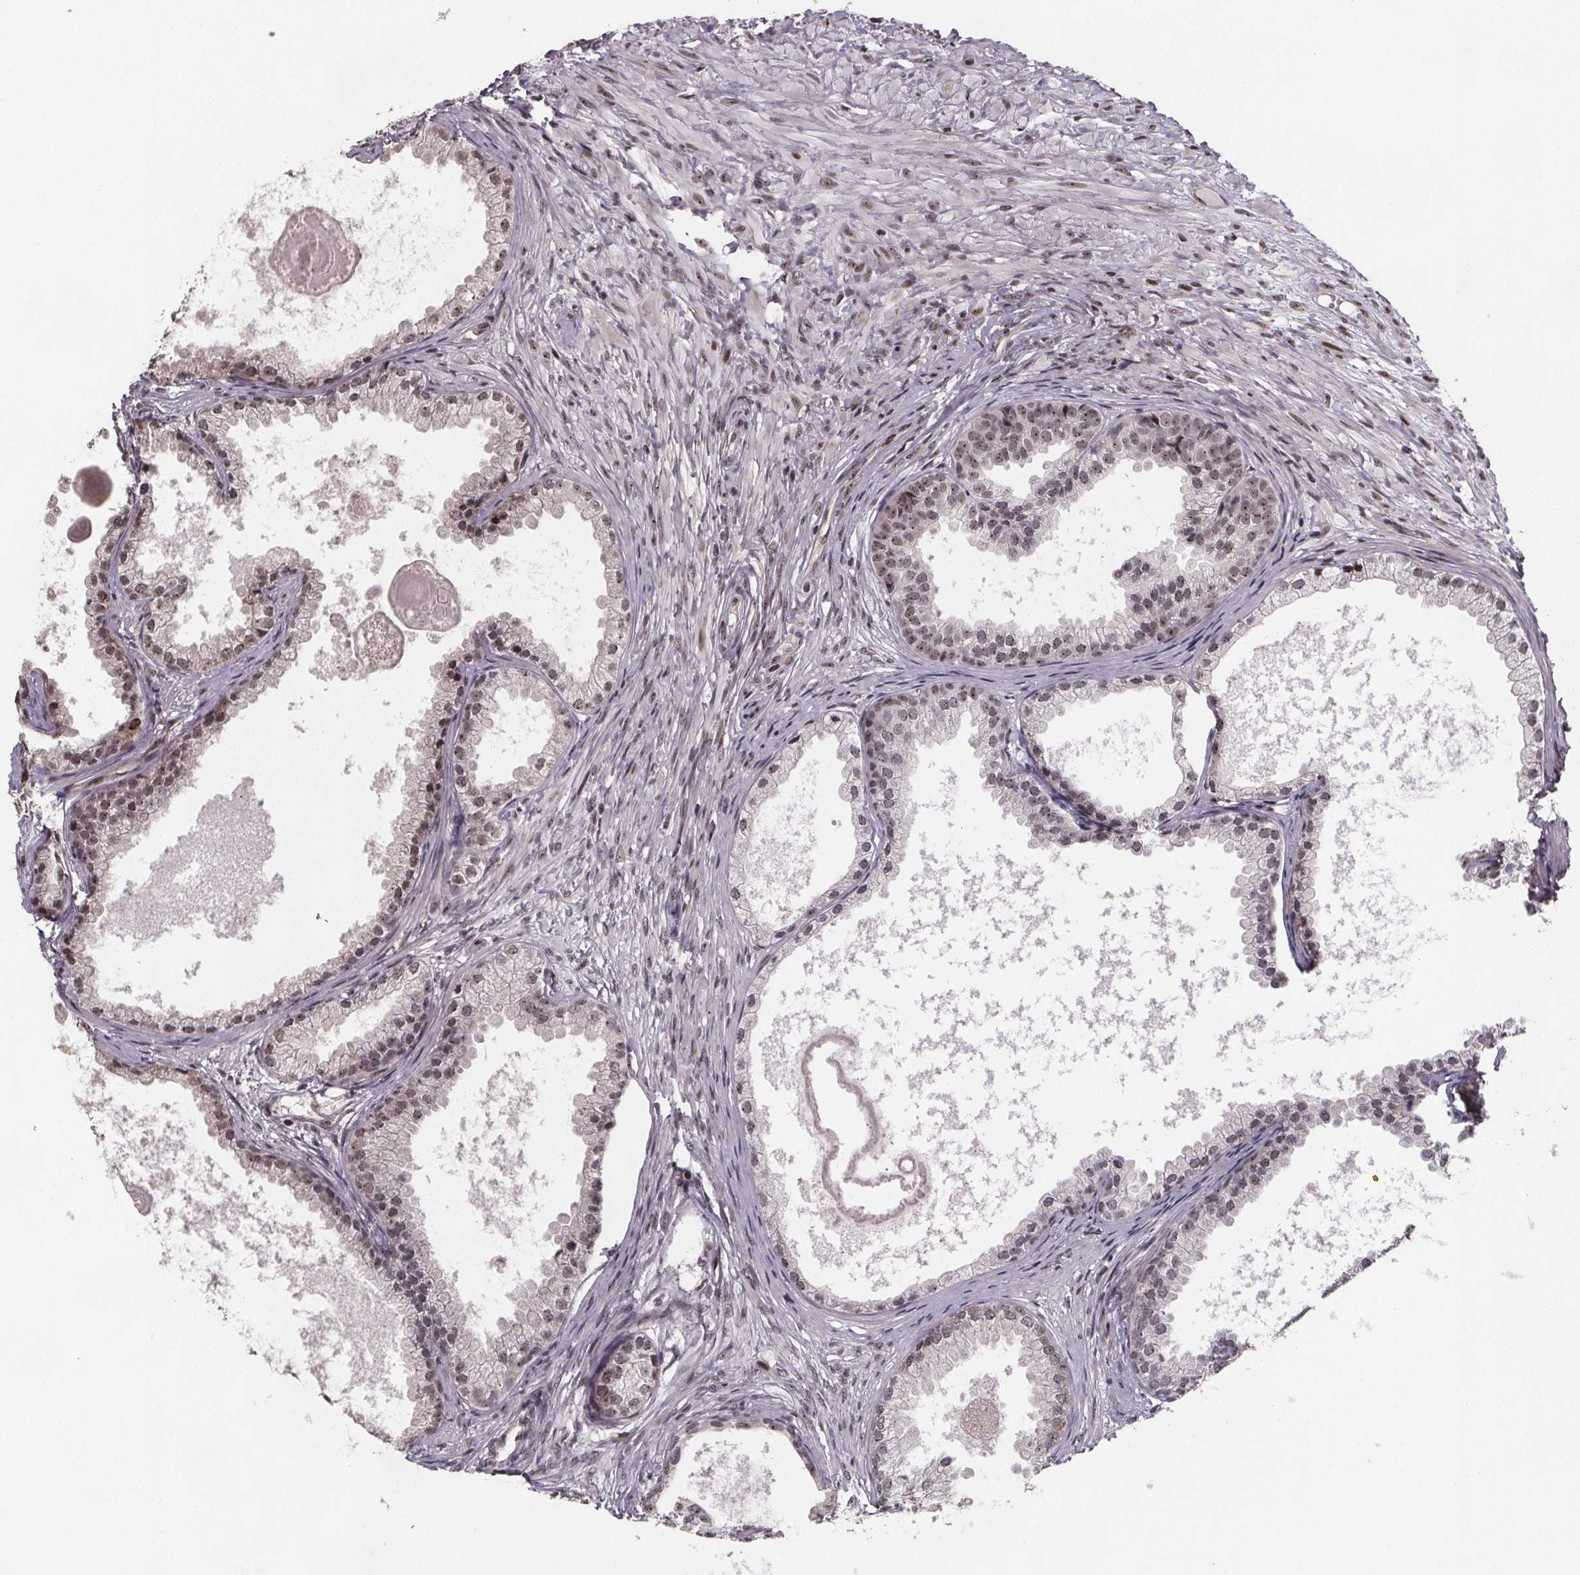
{"staining": {"intensity": "moderate", "quantity": ">75%", "location": "nuclear"}, "tissue": "prostate cancer", "cell_type": "Tumor cells", "image_type": "cancer", "snomed": [{"axis": "morphology", "description": "Adenocarcinoma, High grade"}, {"axis": "topography", "description": "Prostate"}], "caption": "Moderate nuclear staining for a protein is present in approximately >75% of tumor cells of prostate cancer using IHC.", "gene": "U2SURP", "patient": {"sex": "male", "age": 83}}